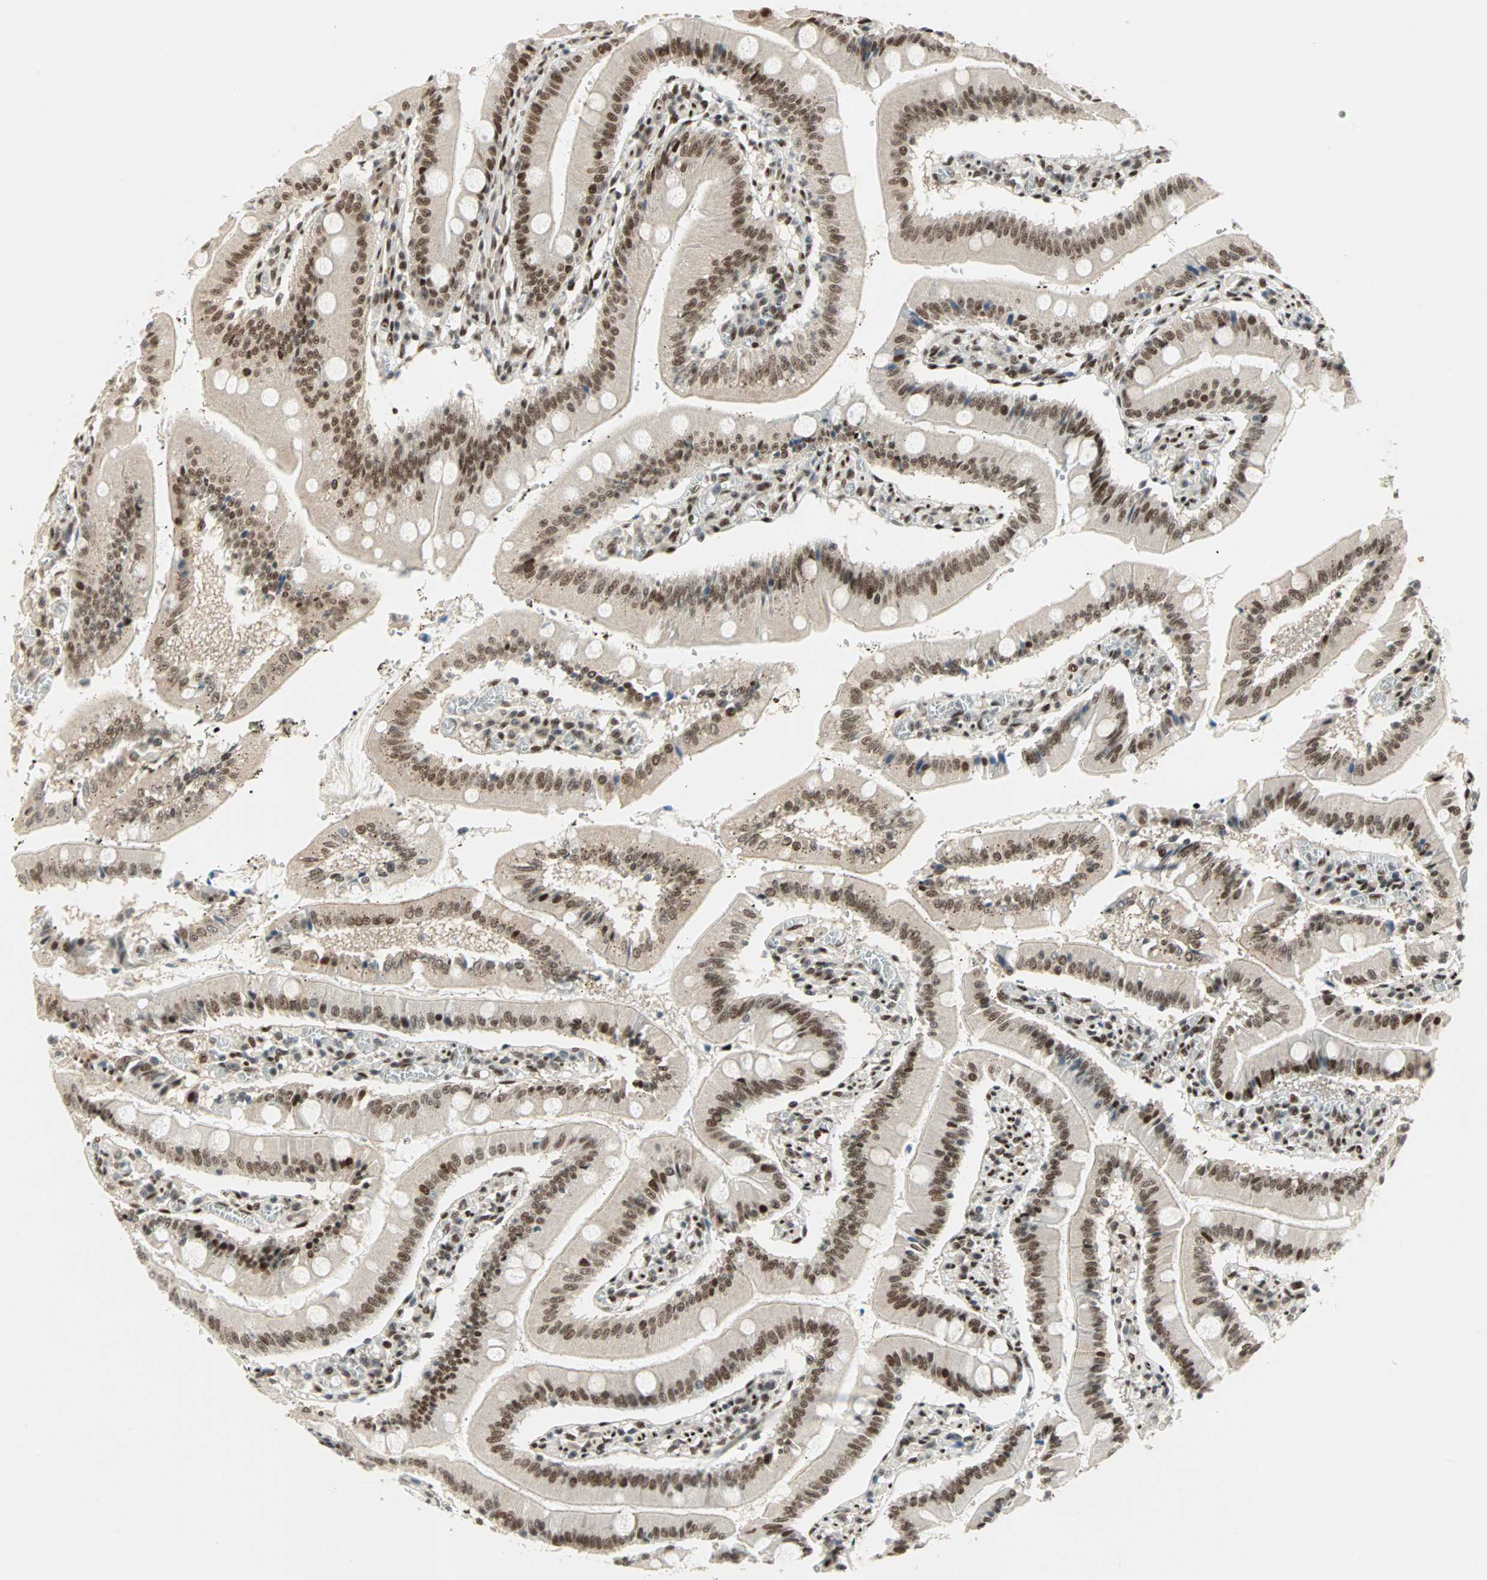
{"staining": {"intensity": "strong", "quantity": ">75%", "location": "nuclear"}, "tissue": "small intestine", "cell_type": "Glandular cells", "image_type": "normal", "snomed": [{"axis": "morphology", "description": "Normal tissue, NOS"}, {"axis": "topography", "description": "Small intestine"}], "caption": "Protein analysis of unremarkable small intestine exhibits strong nuclear positivity in approximately >75% of glandular cells. Ihc stains the protein of interest in brown and the nuclei are stained blue.", "gene": "BLM", "patient": {"sex": "male", "age": 71}}